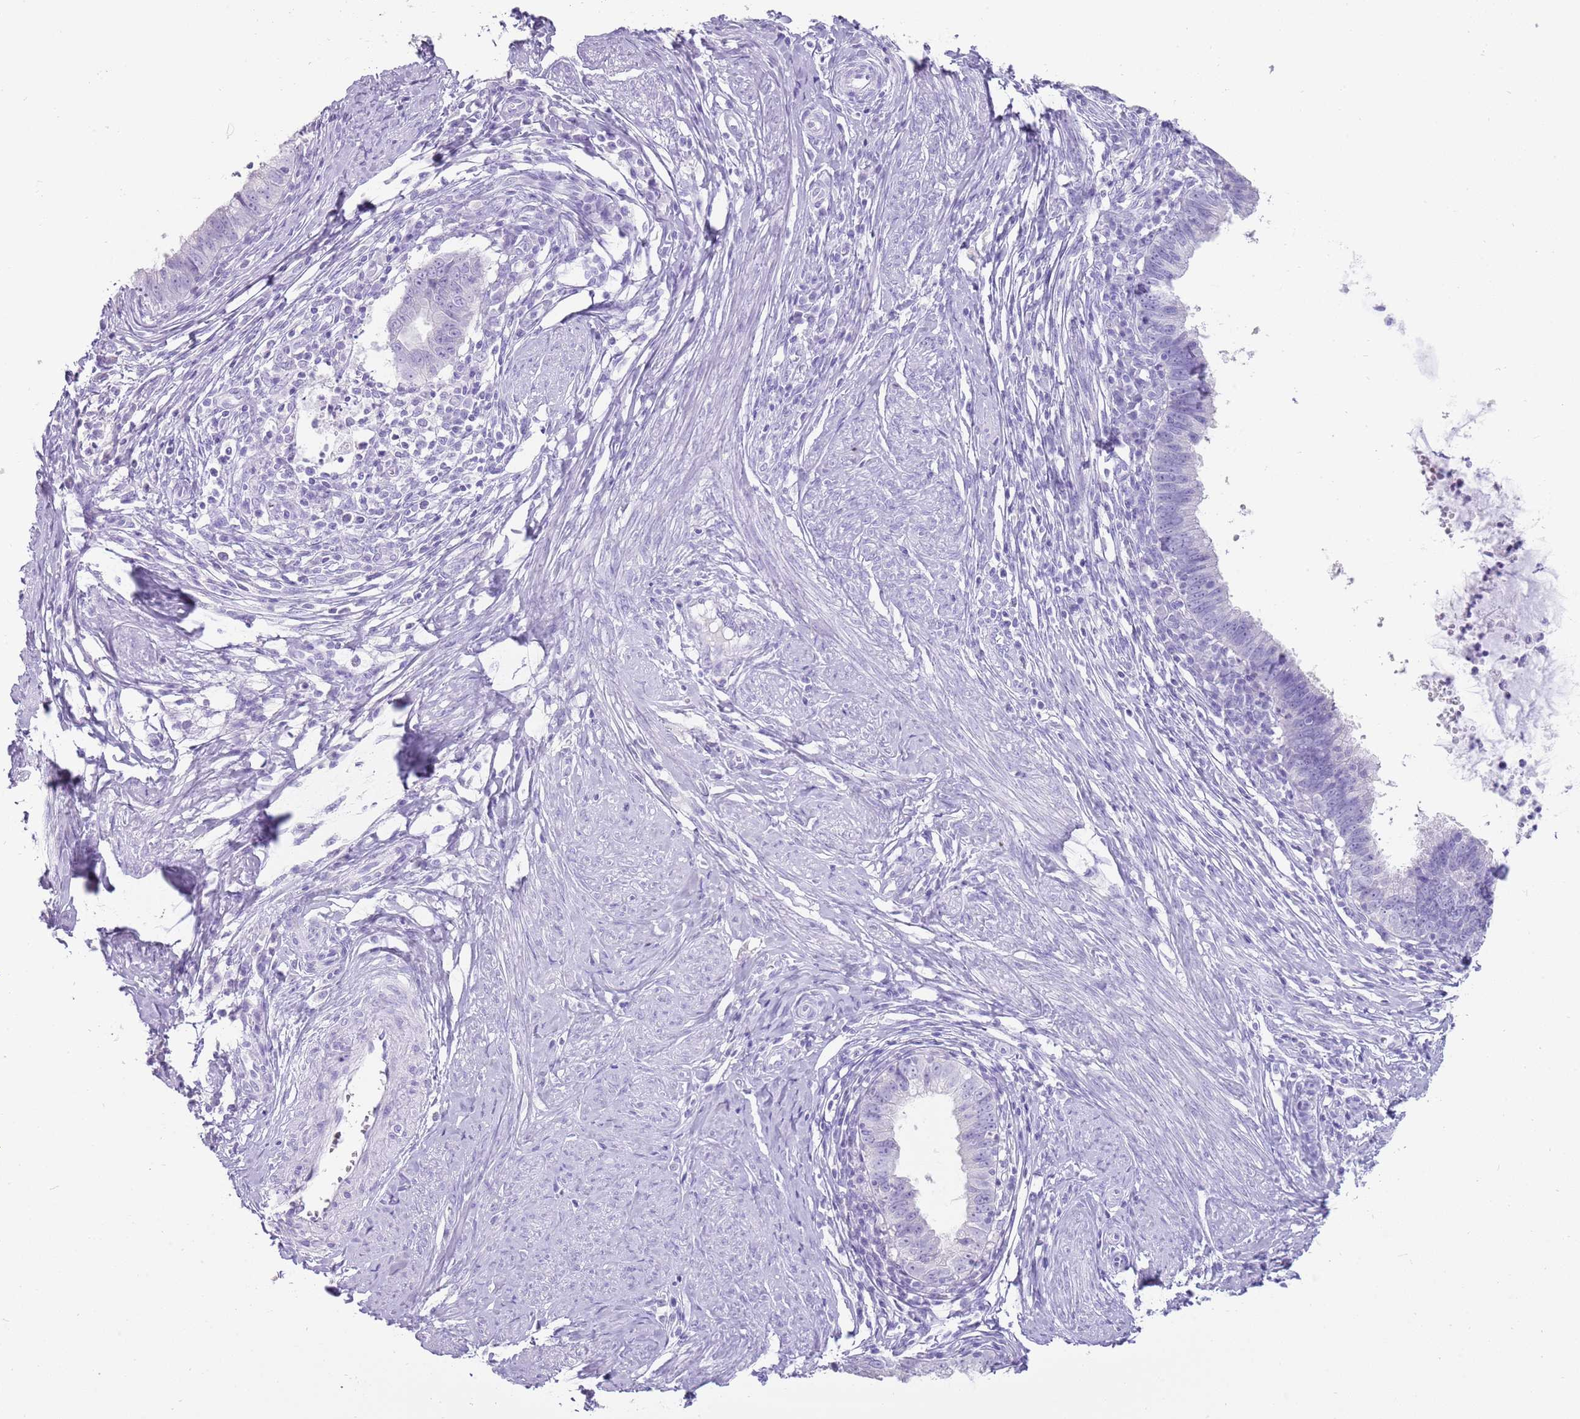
{"staining": {"intensity": "negative", "quantity": "none", "location": "none"}, "tissue": "cervical cancer", "cell_type": "Tumor cells", "image_type": "cancer", "snomed": [{"axis": "morphology", "description": "Adenocarcinoma, NOS"}, {"axis": "topography", "description": "Cervix"}], "caption": "Immunohistochemical staining of adenocarcinoma (cervical) shows no significant positivity in tumor cells.", "gene": "NBPF3", "patient": {"sex": "female", "age": 36}}